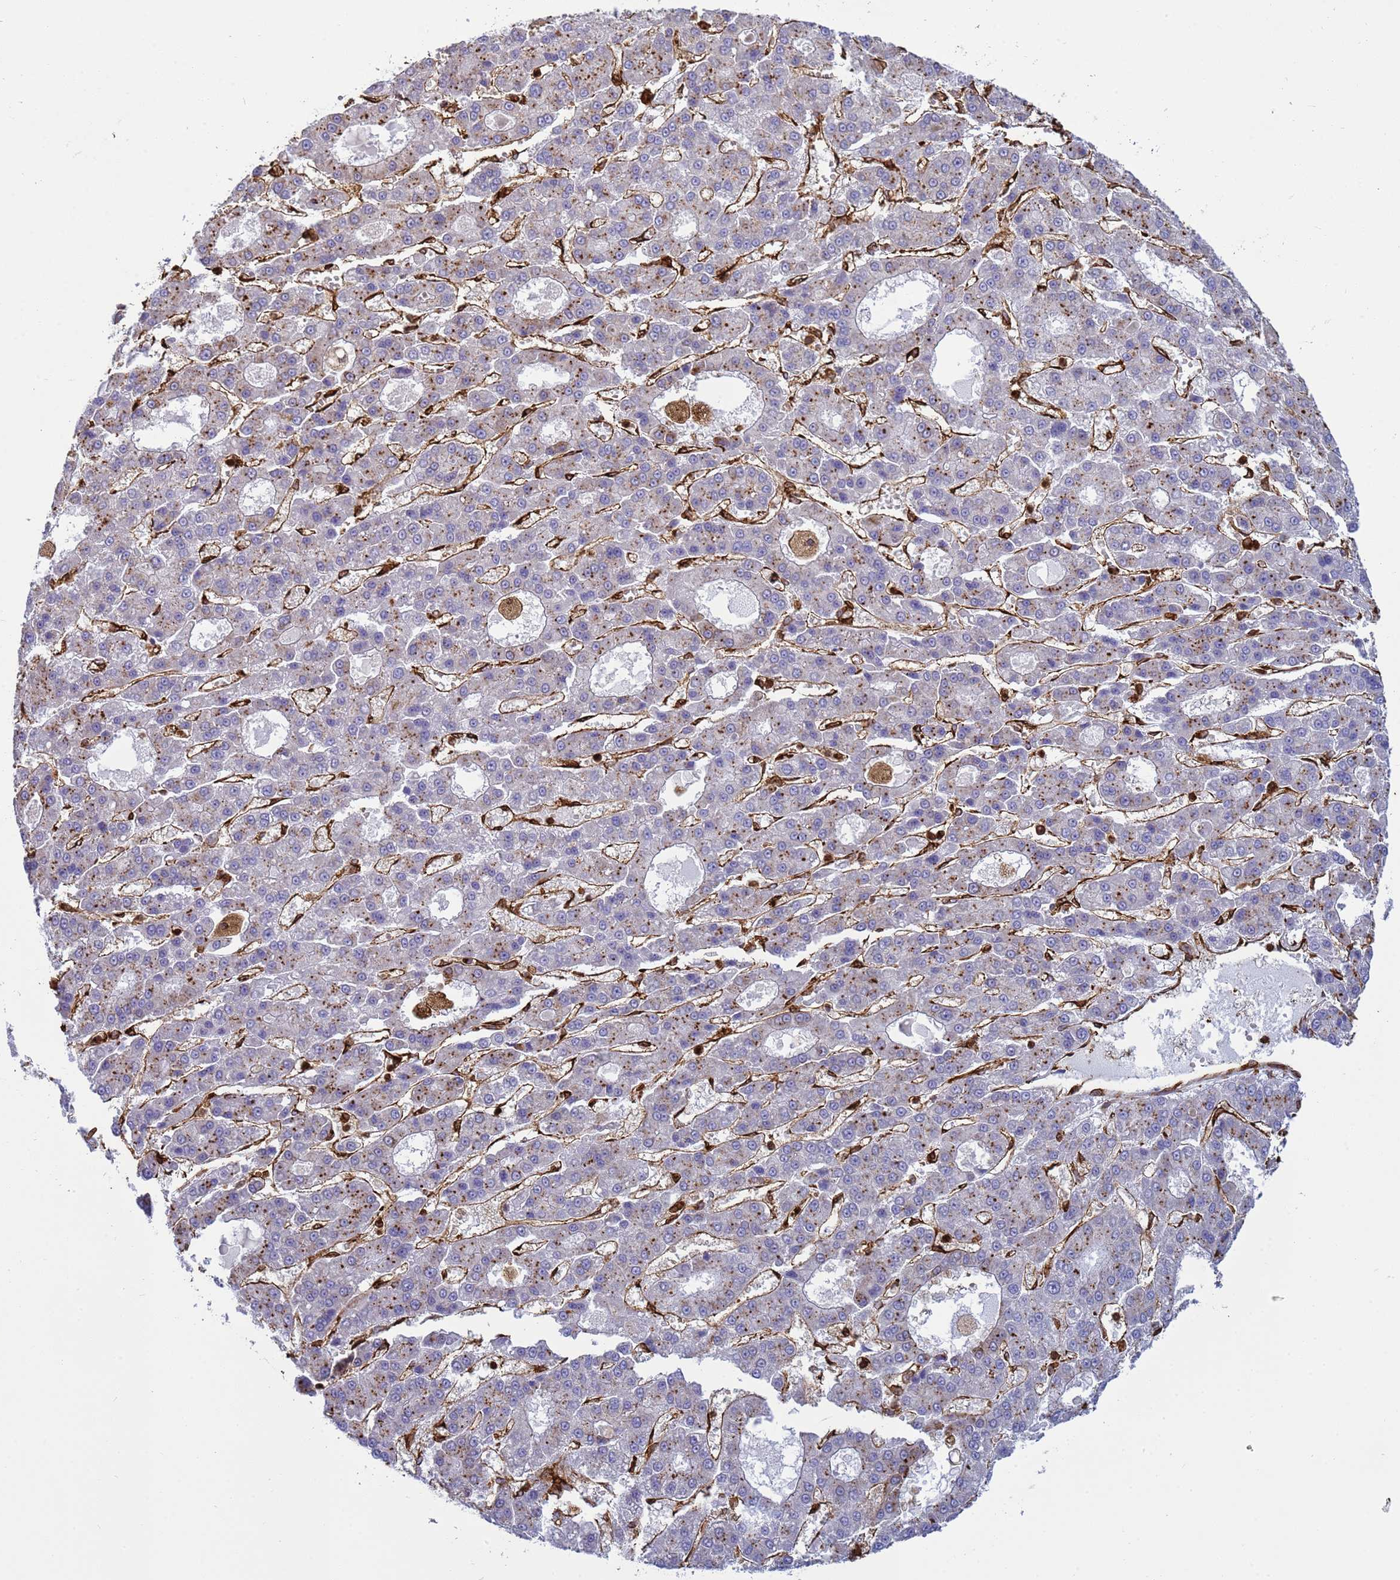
{"staining": {"intensity": "weak", "quantity": "<25%", "location": "cytoplasmic/membranous"}, "tissue": "liver cancer", "cell_type": "Tumor cells", "image_type": "cancer", "snomed": [{"axis": "morphology", "description": "Carcinoma, Hepatocellular, NOS"}, {"axis": "topography", "description": "Liver"}], "caption": "An immunohistochemistry (IHC) histopathology image of liver cancer (hepatocellular carcinoma) is shown. There is no staining in tumor cells of liver cancer (hepatocellular carcinoma).", "gene": "ZBTB8OS", "patient": {"sex": "male", "age": 70}}